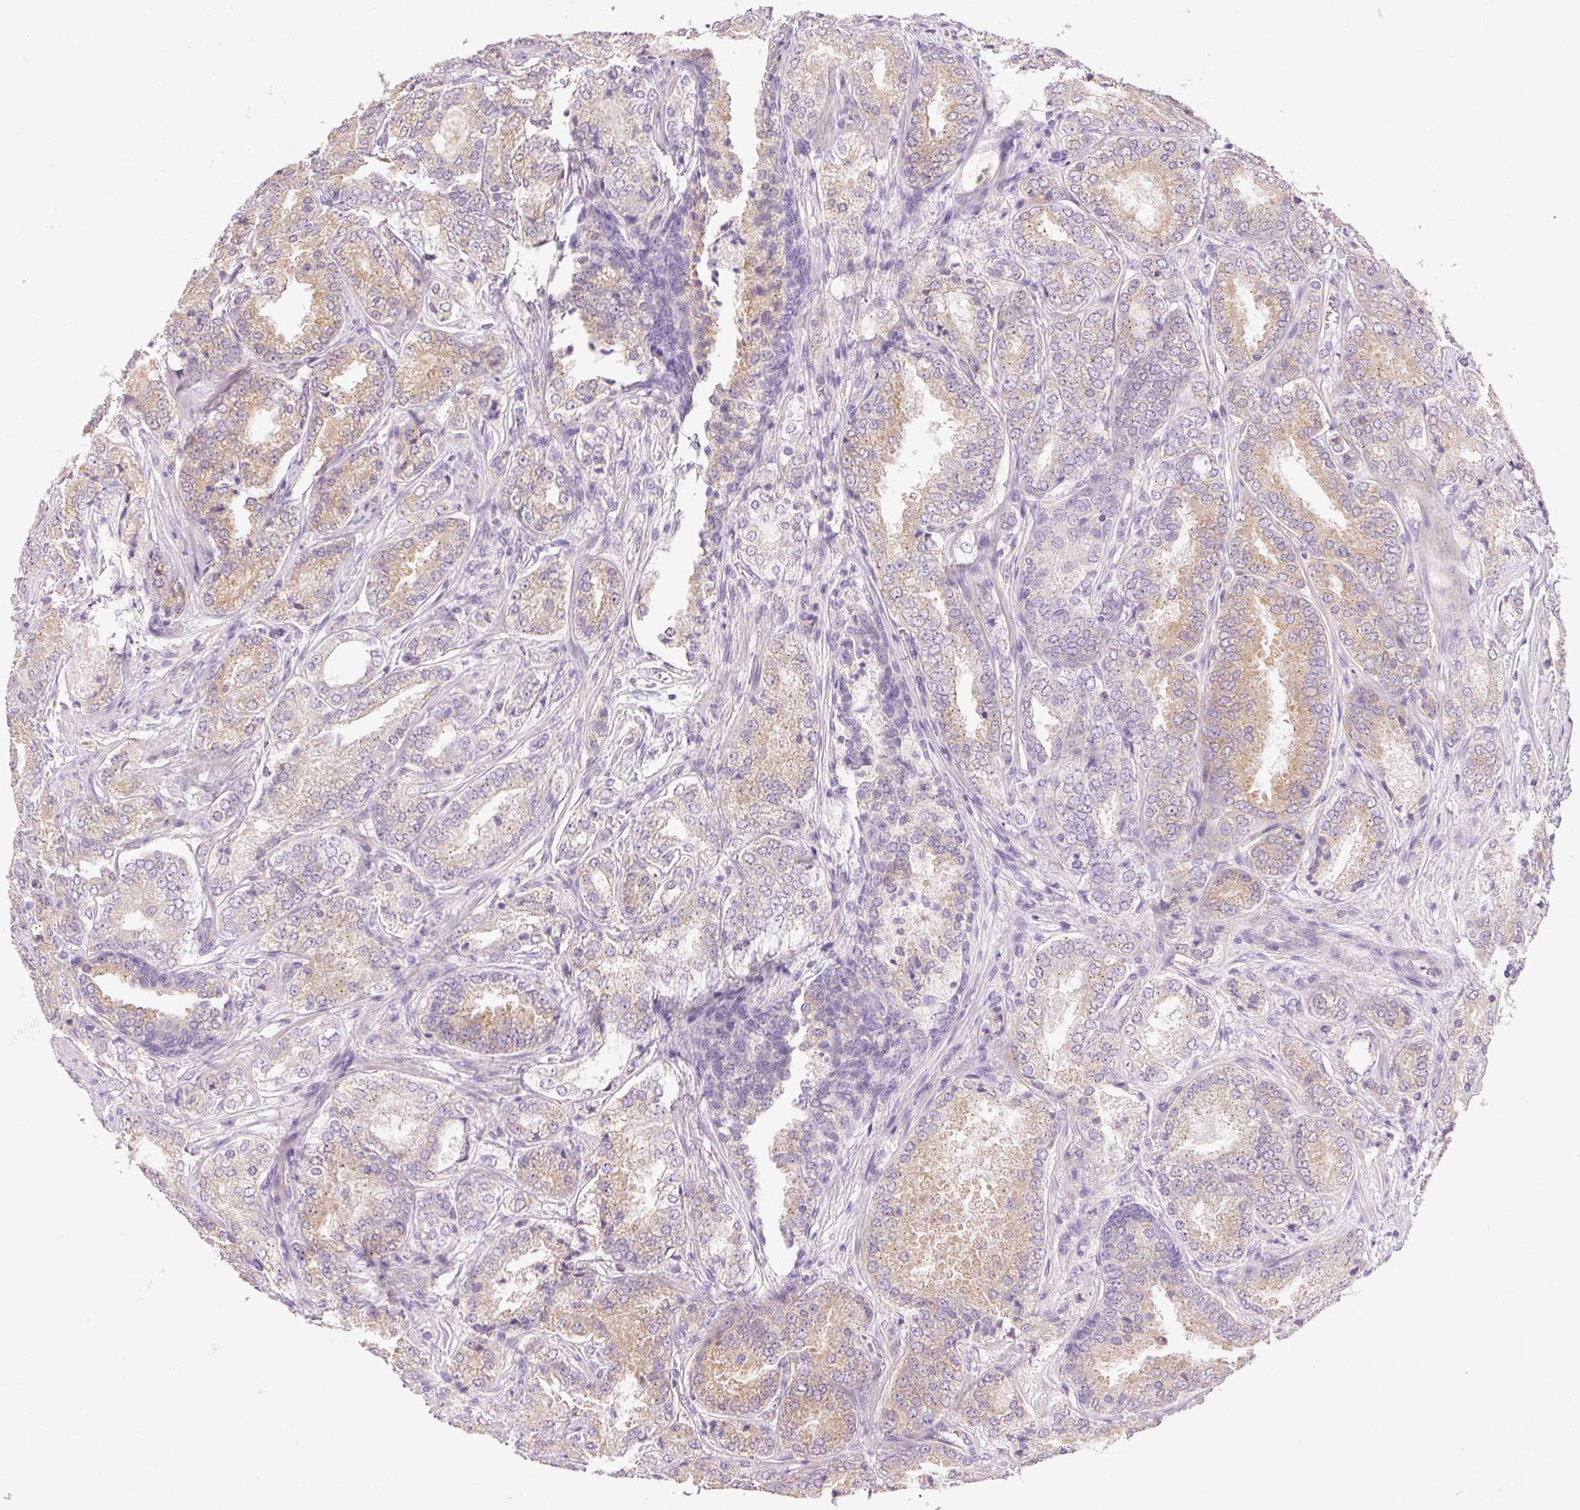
{"staining": {"intensity": "weak", "quantity": ">75%", "location": "cytoplasmic/membranous"}, "tissue": "prostate cancer", "cell_type": "Tumor cells", "image_type": "cancer", "snomed": [{"axis": "morphology", "description": "Adenocarcinoma, High grade"}, {"axis": "topography", "description": "Prostate"}], "caption": "An IHC histopathology image of neoplastic tissue is shown. Protein staining in brown shows weak cytoplasmic/membranous positivity in prostate cancer within tumor cells.", "gene": "PNPLA5", "patient": {"sex": "male", "age": 63}}